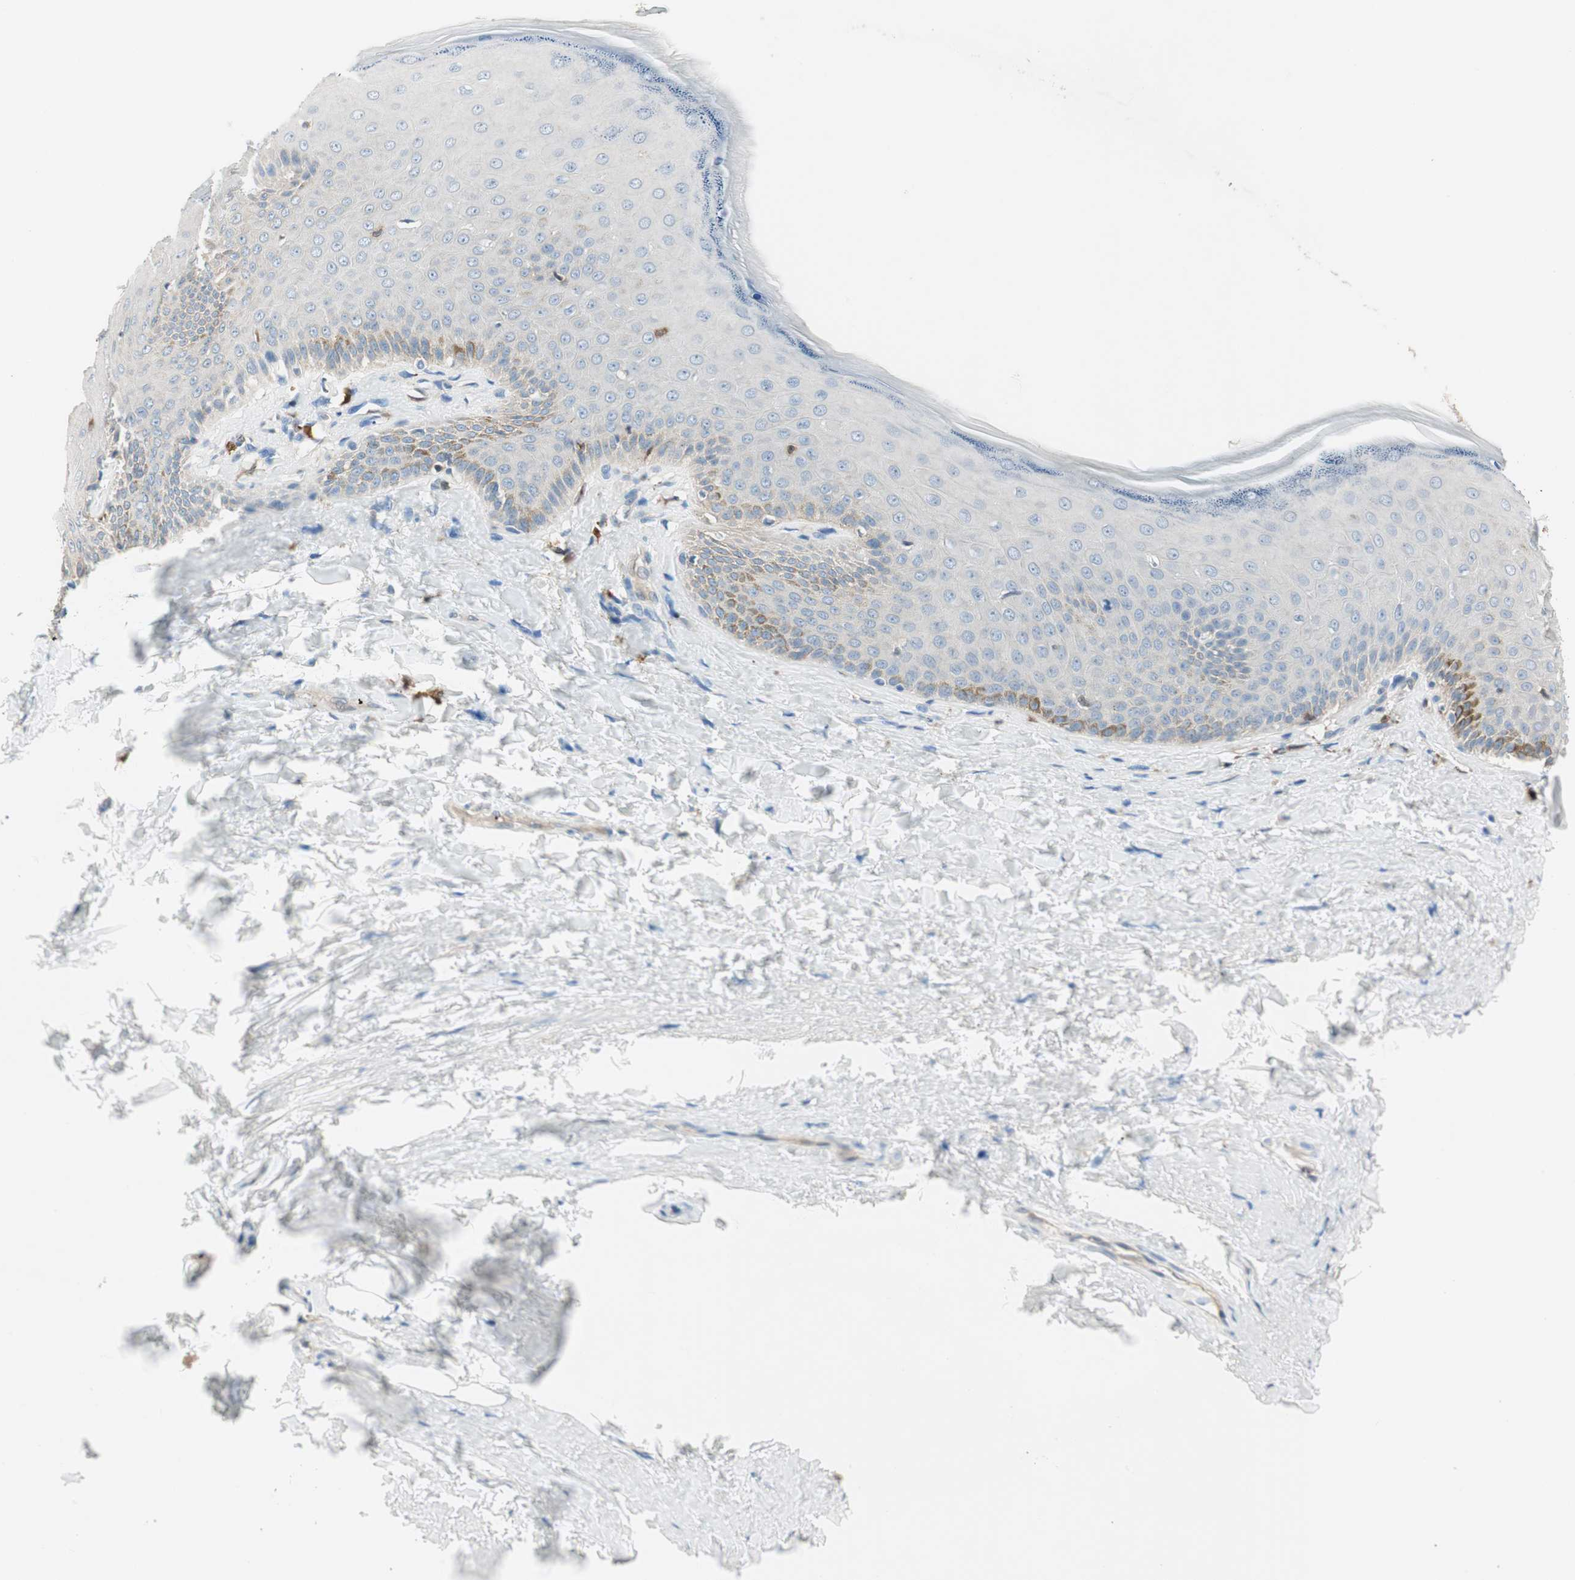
{"staining": {"intensity": "negative", "quantity": "none", "location": "none"}, "tissue": "skin", "cell_type": "Epidermal cells", "image_type": "normal", "snomed": [{"axis": "morphology", "description": "Normal tissue, NOS"}, {"axis": "topography", "description": "Anal"}], "caption": "Immunohistochemistry photomicrograph of unremarkable skin: human skin stained with DAB (3,3'-diaminobenzidine) exhibits no significant protein positivity in epidermal cells.", "gene": "COTL1", "patient": {"sex": "male", "age": 69}}